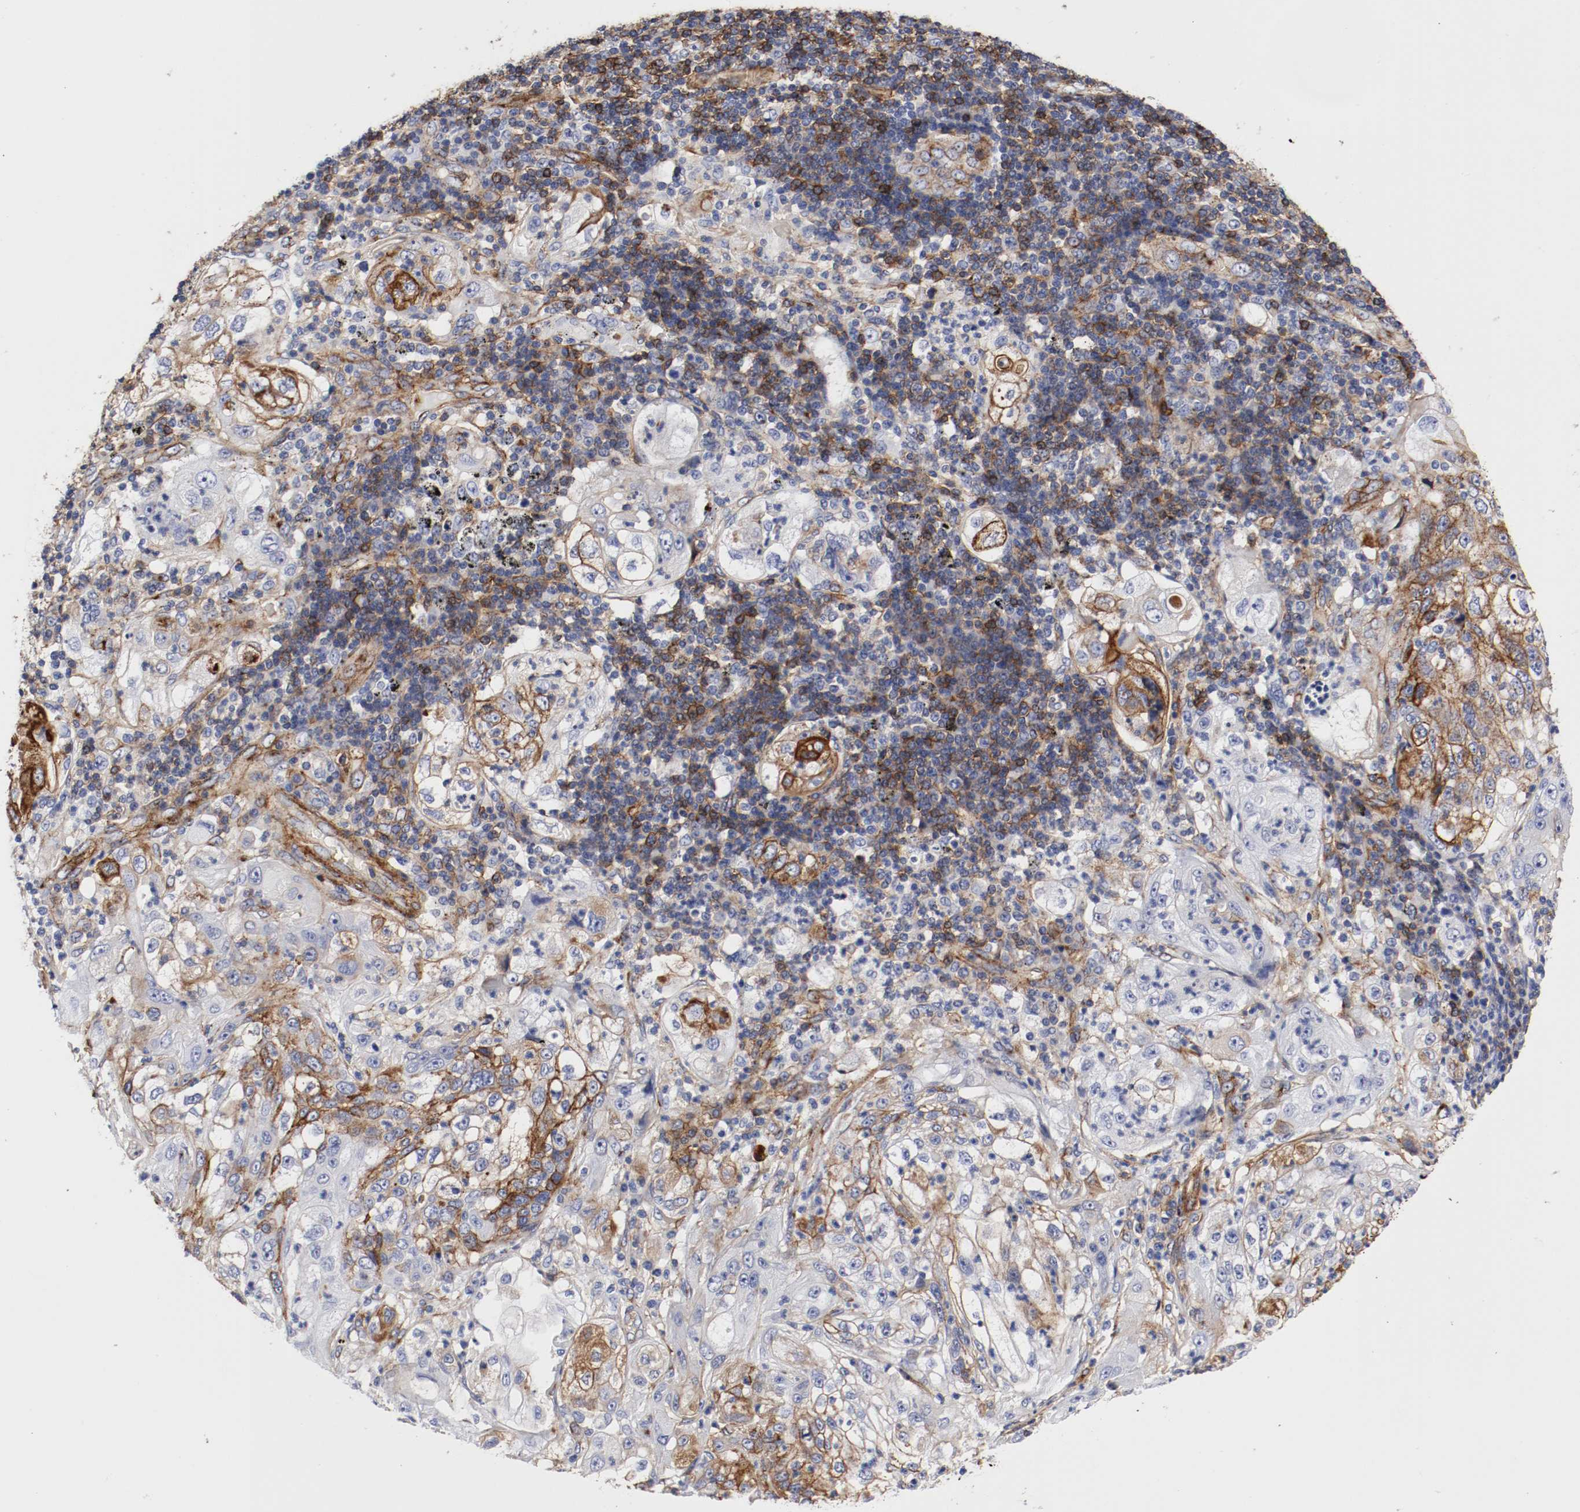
{"staining": {"intensity": "moderate", "quantity": "25%-75%", "location": "cytoplasmic/membranous"}, "tissue": "lung cancer", "cell_type": "Tumor cells", "image_type": "cancer", "snomed": [{"axis": "morphology", "description": "Inflammation, NOS"}, {"axis": "morphology", "description": "Squamous cell carcinoma, NOS"}, {"axis": "topography", "description": "Lymph node"}, {"axis": "topography", "description": "Soft tissue"}, {"axis": "topography", "description": "Lung"}], "caption": "Lung cancer (squamous cell carcinoma) tissue shows moderate cytoplasmic/membranous staining in approximately 25%-75% of tumor cells, visualized by immunohistochemistry. The staining is performed using DAB (3,3'-diaminobenzidine) brown chromogen to label protein expression. The nuclei are counter-stained blue using hematoxylin.", "gene": "IFITM1", "patient": {"sex": "male", "age": 66}}